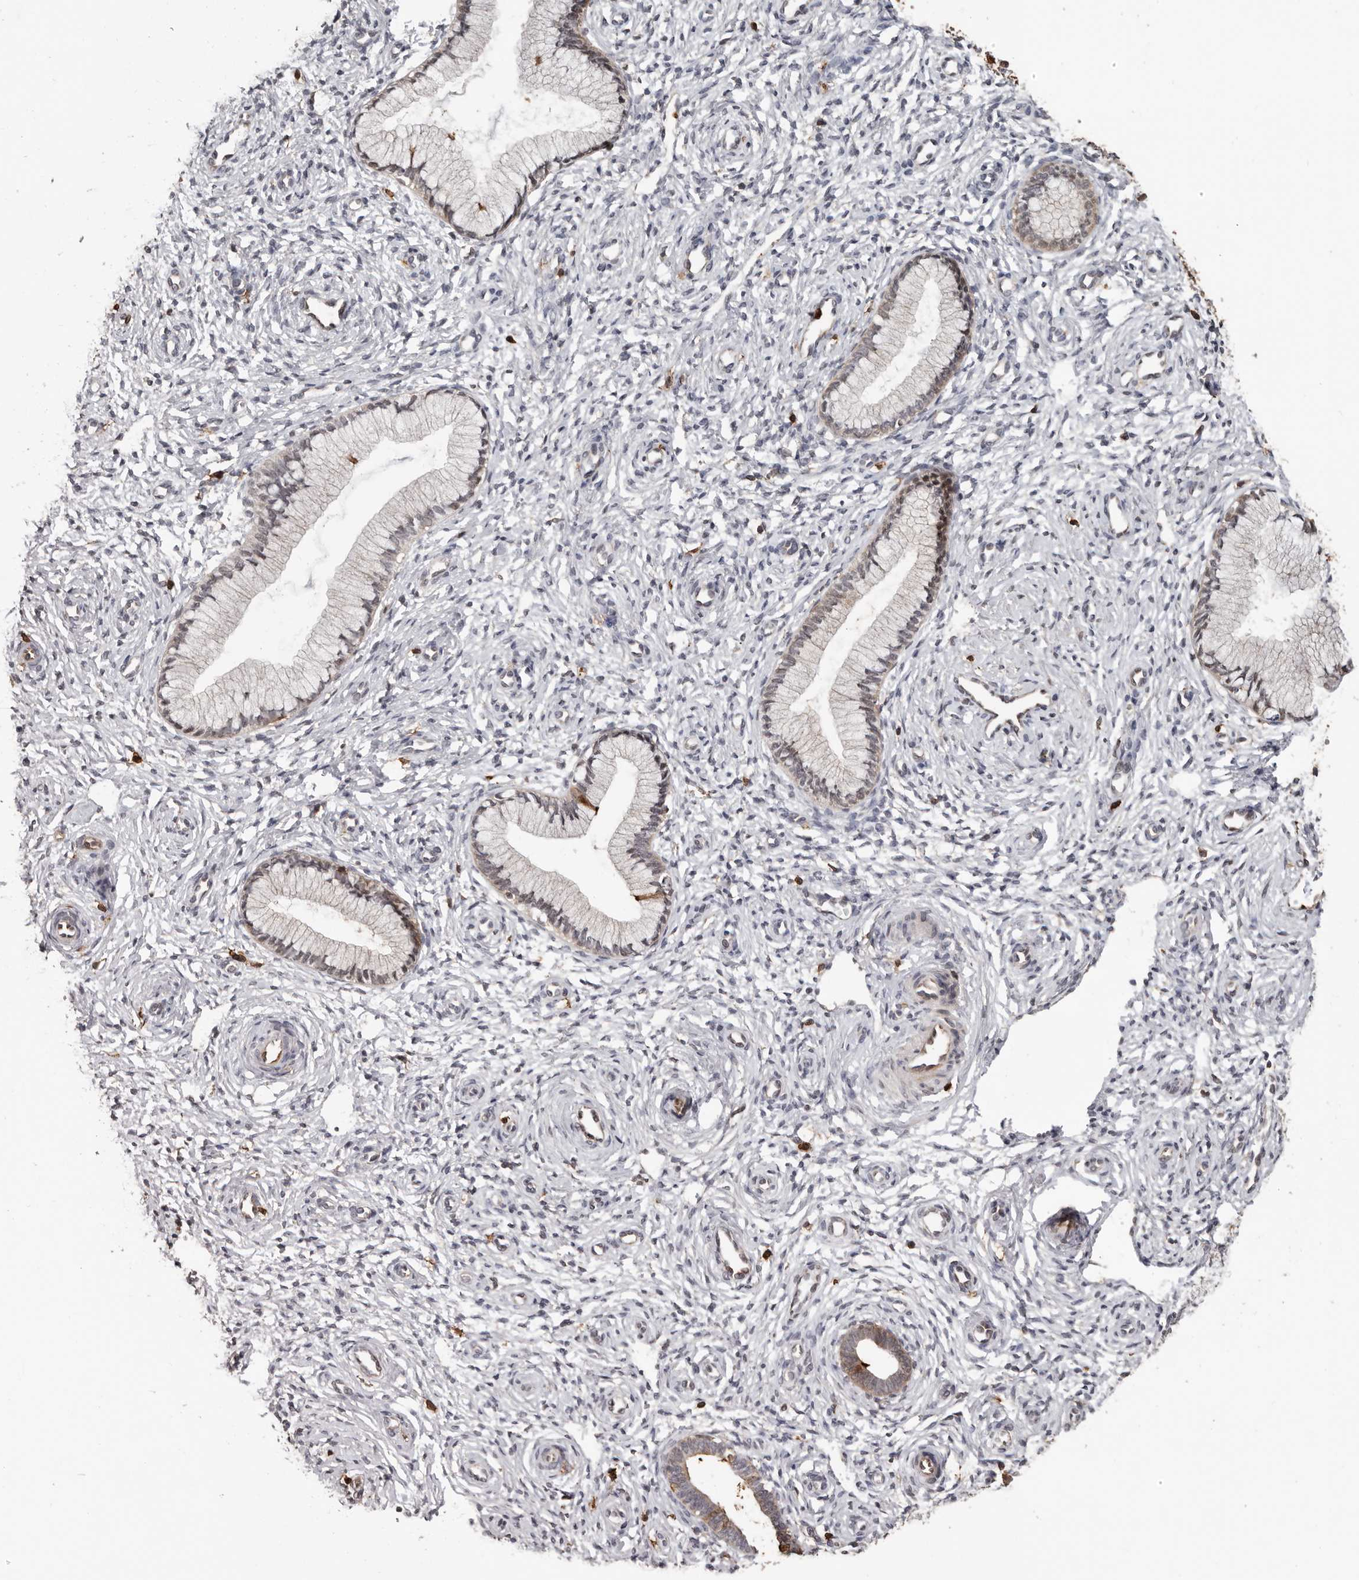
{"staining": {"intensity": "moderate", "quantity": "25%-75%", "location": "cytoplasmic/membranous,nuclear"}, "tissue": "cervix", "cell_type": "Glandular cells", "image_type": "normal", "snomed": [{"axis": "morphology", "description": "Normal tissue, NOS"}, {"axis": "topography", "description": "Cervix"}], "caption": "Cervix stained with DAB (3,3'-diaminobenzidine) immunohistochemistry demonstrates medium levels of moderate cytoplasmic/membranous,nuclear expression in approximately 25%-75% of glandular cells. (DAB IHC with brightfield microscopy, high magnification).", "gene": "PRR12", "patient": {"sex": "female", "age": 27}}